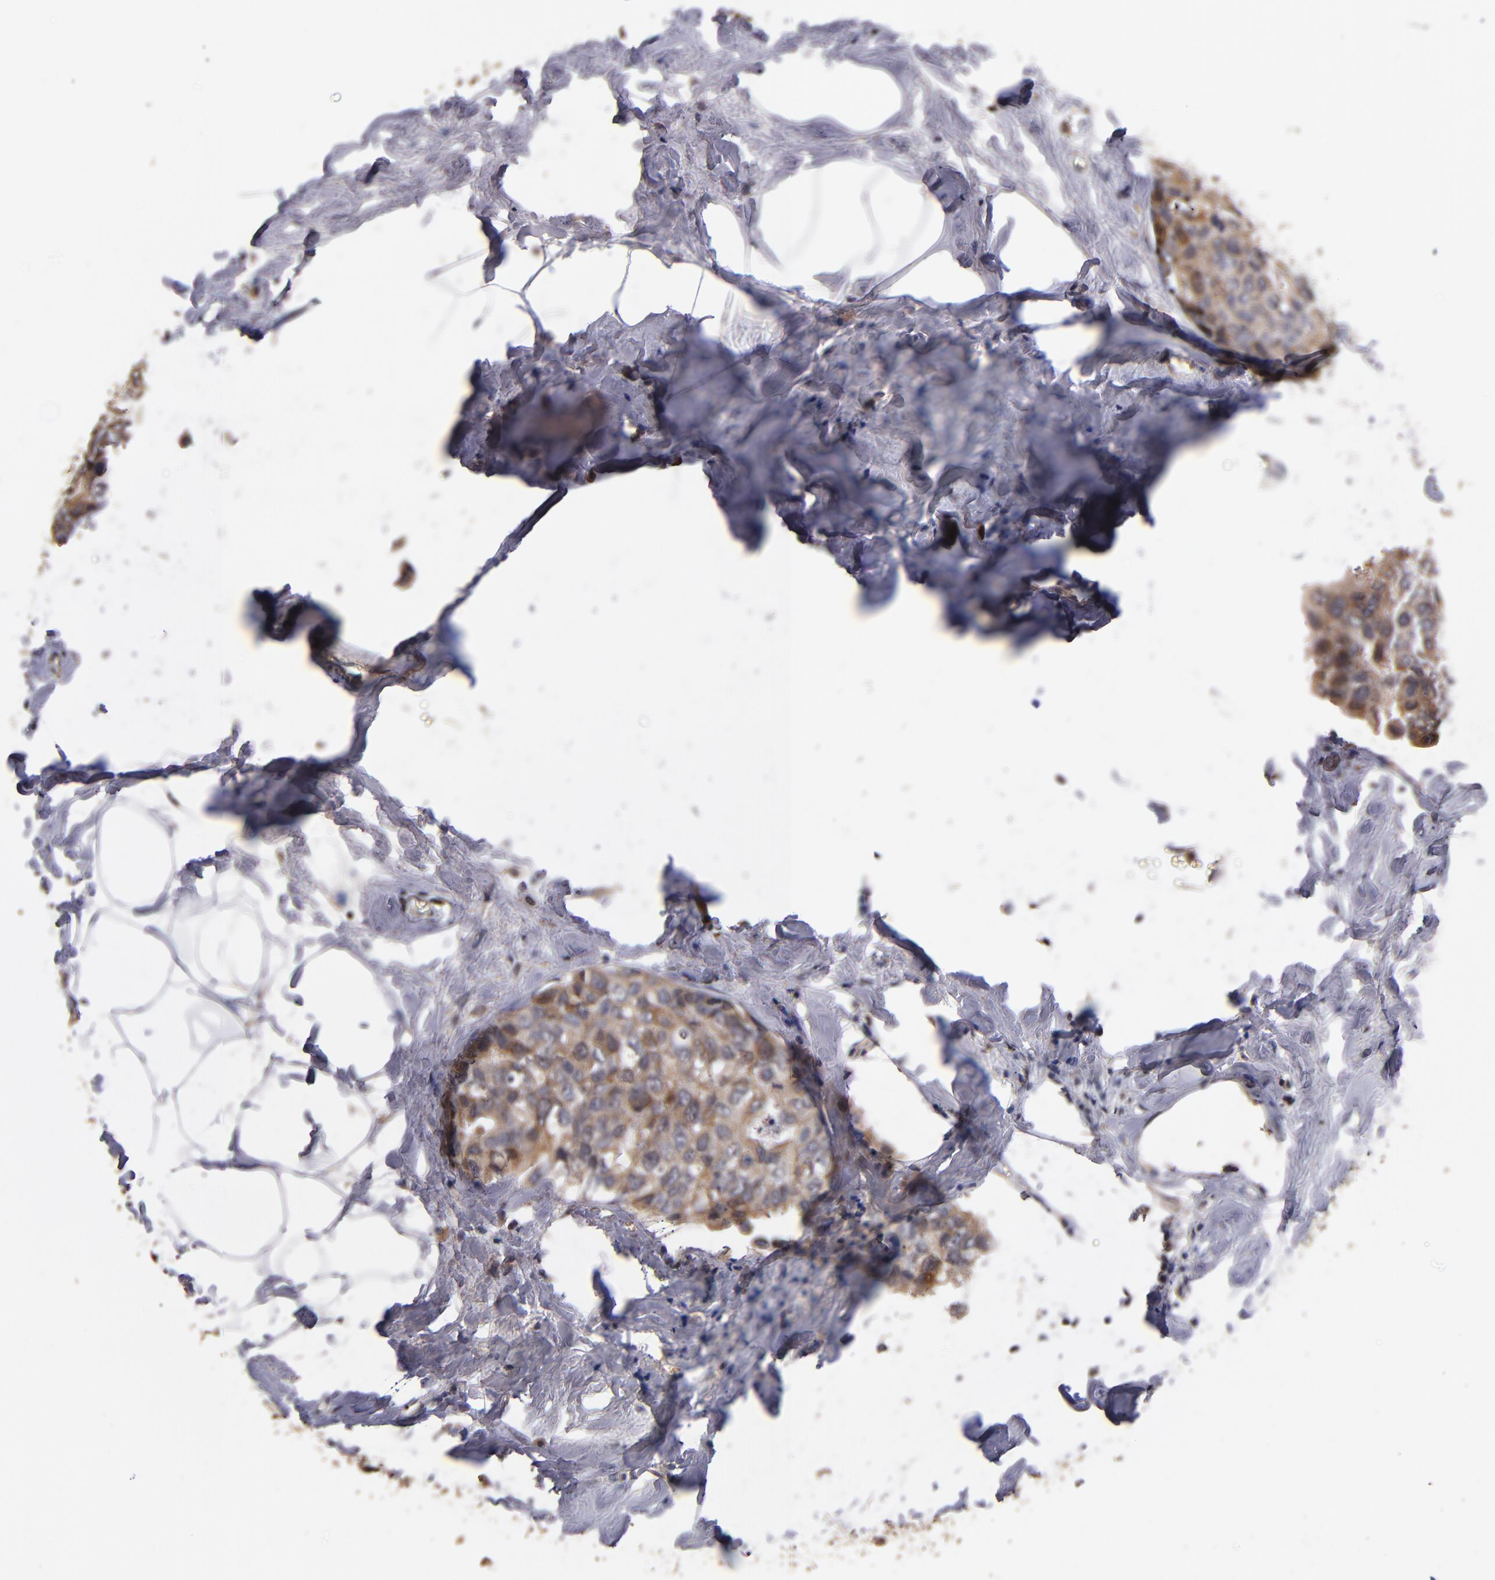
{"staining": {"intensity": "moderate", "quantity": ">75%", "location": "cytoplasmic/membranous"}, "tissue": "breast cancer", "cell_type": "Tumor cells", "image_type": "cancer", "snomed": [{"axis": "morphology", "description": "Normal tissue, NOS"}, {"axis": "morphology", "description": "Duct carcinoma"}, {"axis": "topography", "description": "Breast"}], "caption": "Brown immunohistochemical staining in human breast cancer (invasive ductal carcinoma) reveals moderate cytoplasmic/membranous expression in approximately >75% of tumor cells.", "gene": "TTLL12", "patient": {"sex": "female", "age": 50}}